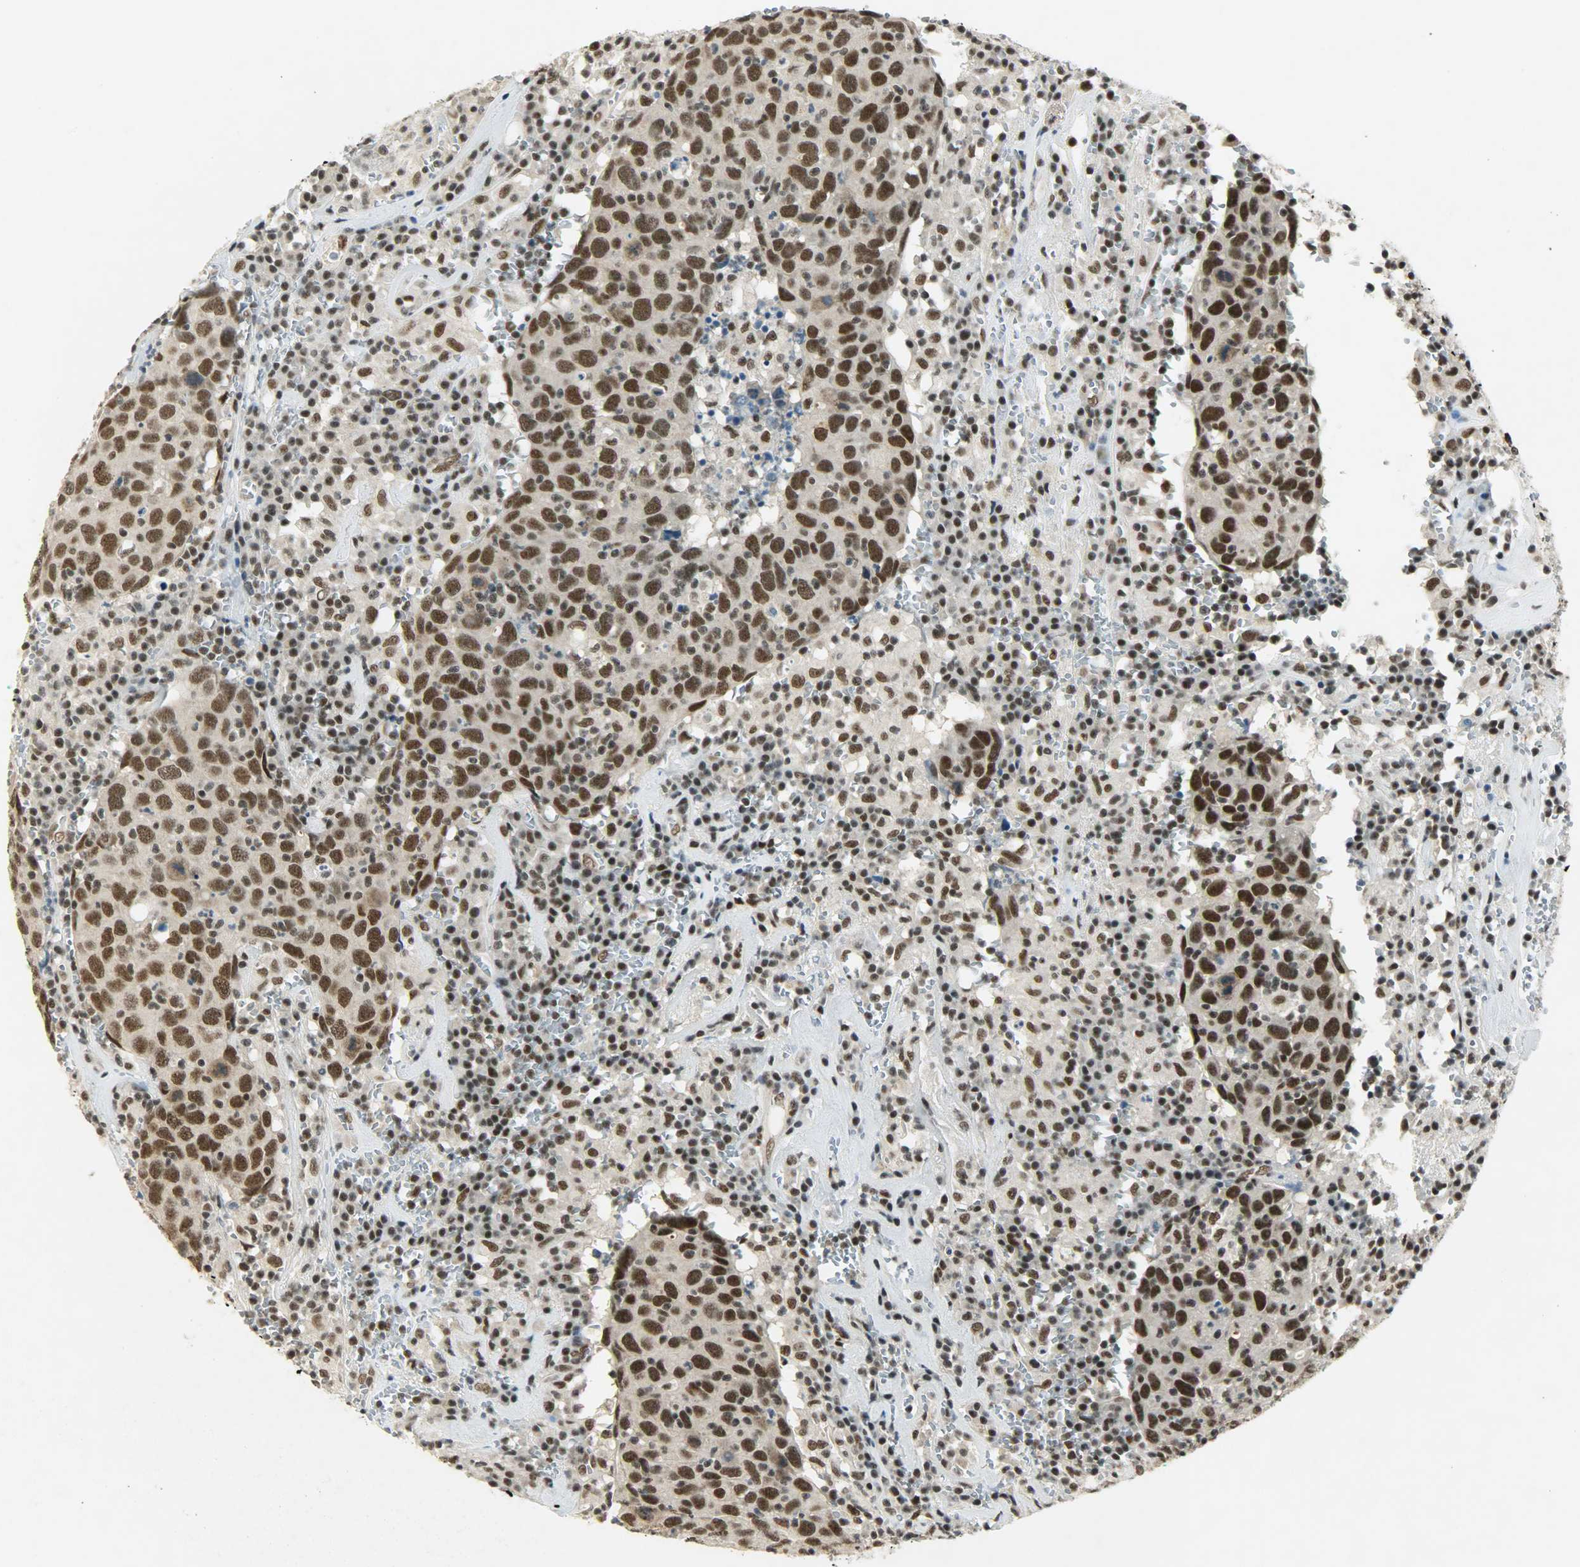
{"staining": {"intensity": "strong", "quantity": ">75%", "location": "nuclear"}, "tissue": "head and neck cancer", "cell_type": "Tumor cells", "image_type": "cancer", "snomed": [{"axis": "morphology", "description": "Adenocarcinoma, NOS"}, {"axis": "topography", "description": "Salivary gland"}, {"axis": "topography", "description": "Head-Neck"}], "caption": "Human head and neck adenocarcinoma stained for a protein (brown) demonstrates strong nuclear positive staining in approximately >75% of tumor cells.", "gene": "SUGP1", "patient": {"sex": "female", "age": 65}}